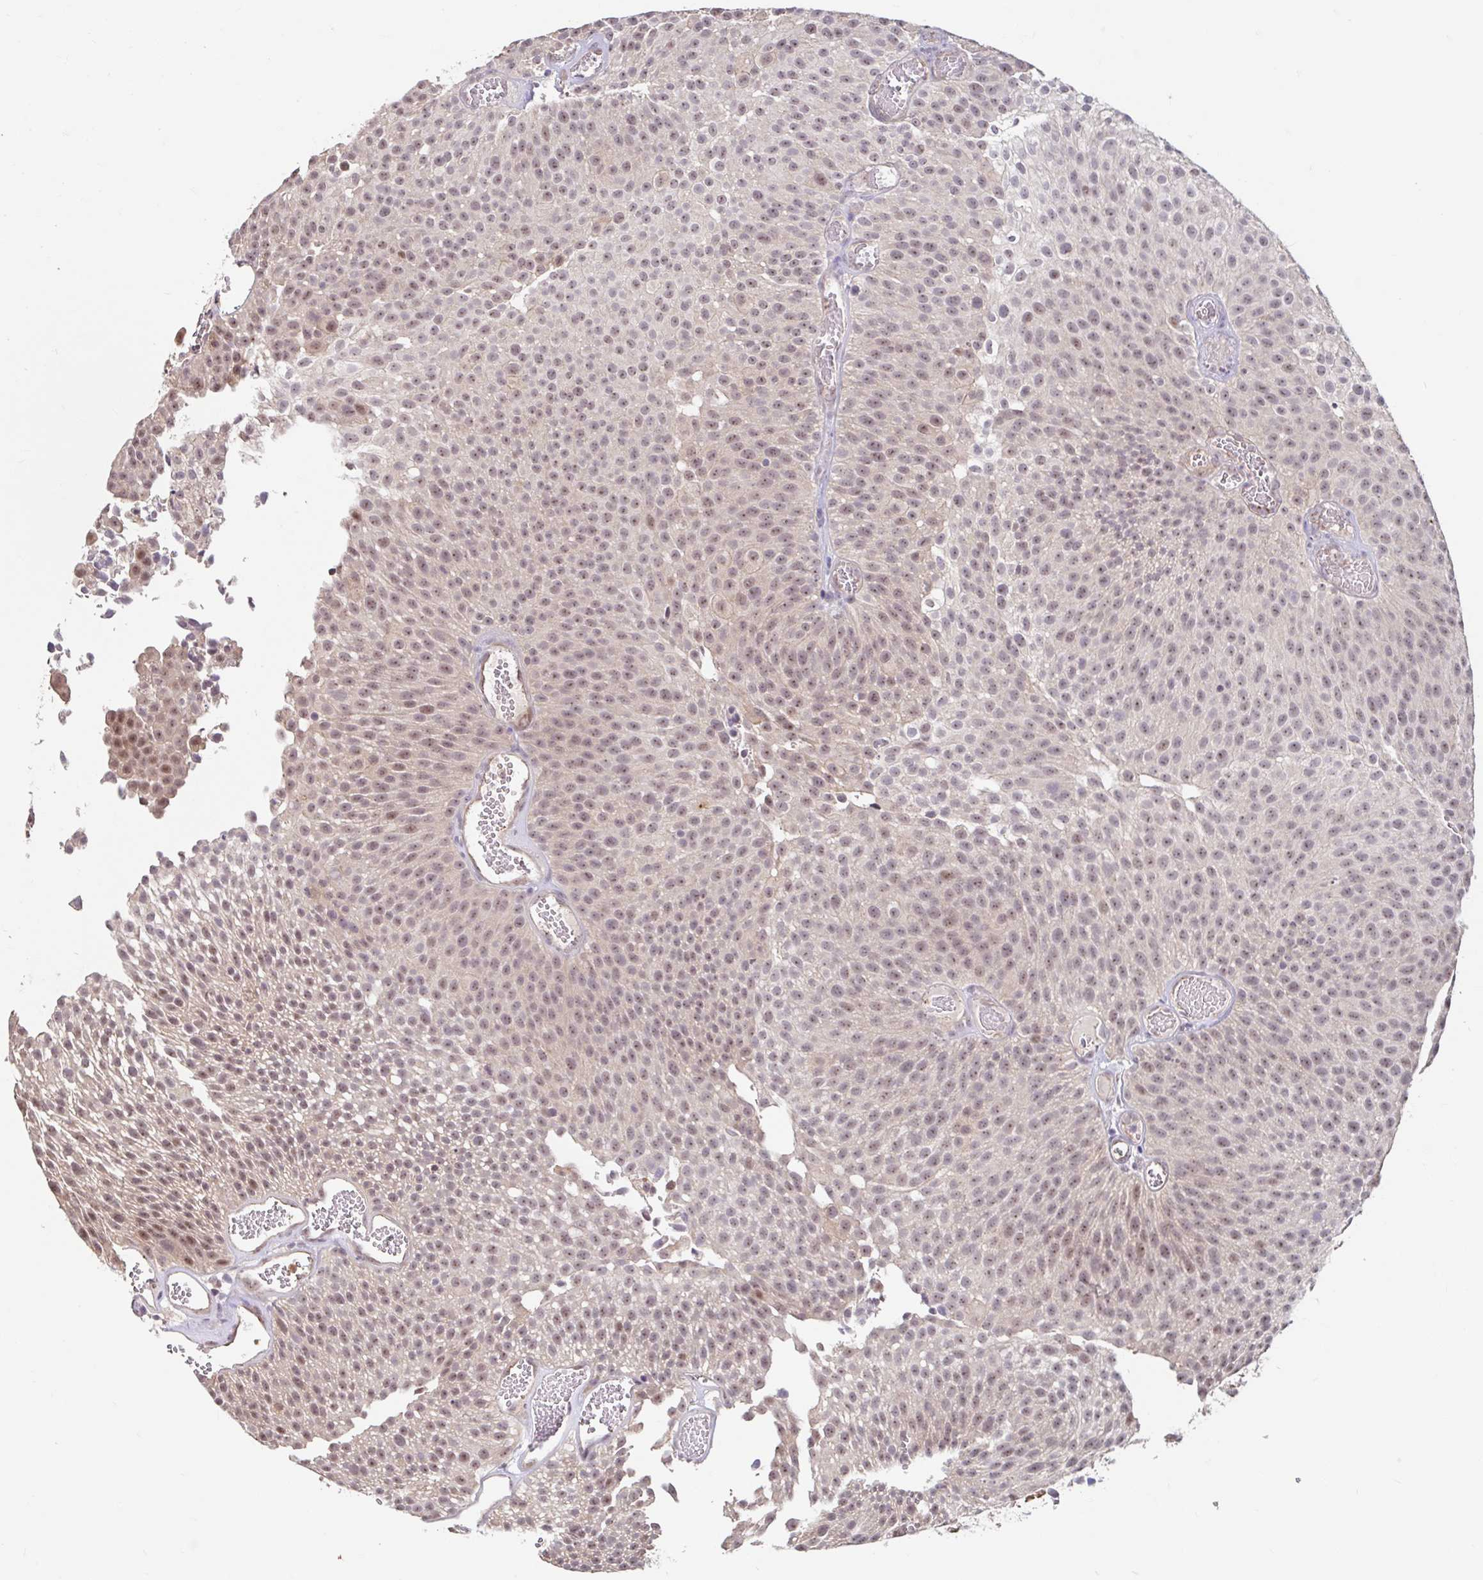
{"staining": {"intensity": "weak", "quantity": ">75%", "location": "nuclear"}, "tissue": "urothelial cancer", "cell_type": "Tumor cells", "image_type": "cancer", "snomed": [{"axis": "morphology", "description": "Urothelial carcinoma, Low grade"}, {"axis": "topography", "description": "Urinary bladder"}], "caption": "Urothelial cancer stained for a protein (brown) displays weak nuclear positive expression in about >75% of tumor cells.", "gene": "STYXL1", "patient": {"sex": "female", "age": 79}}